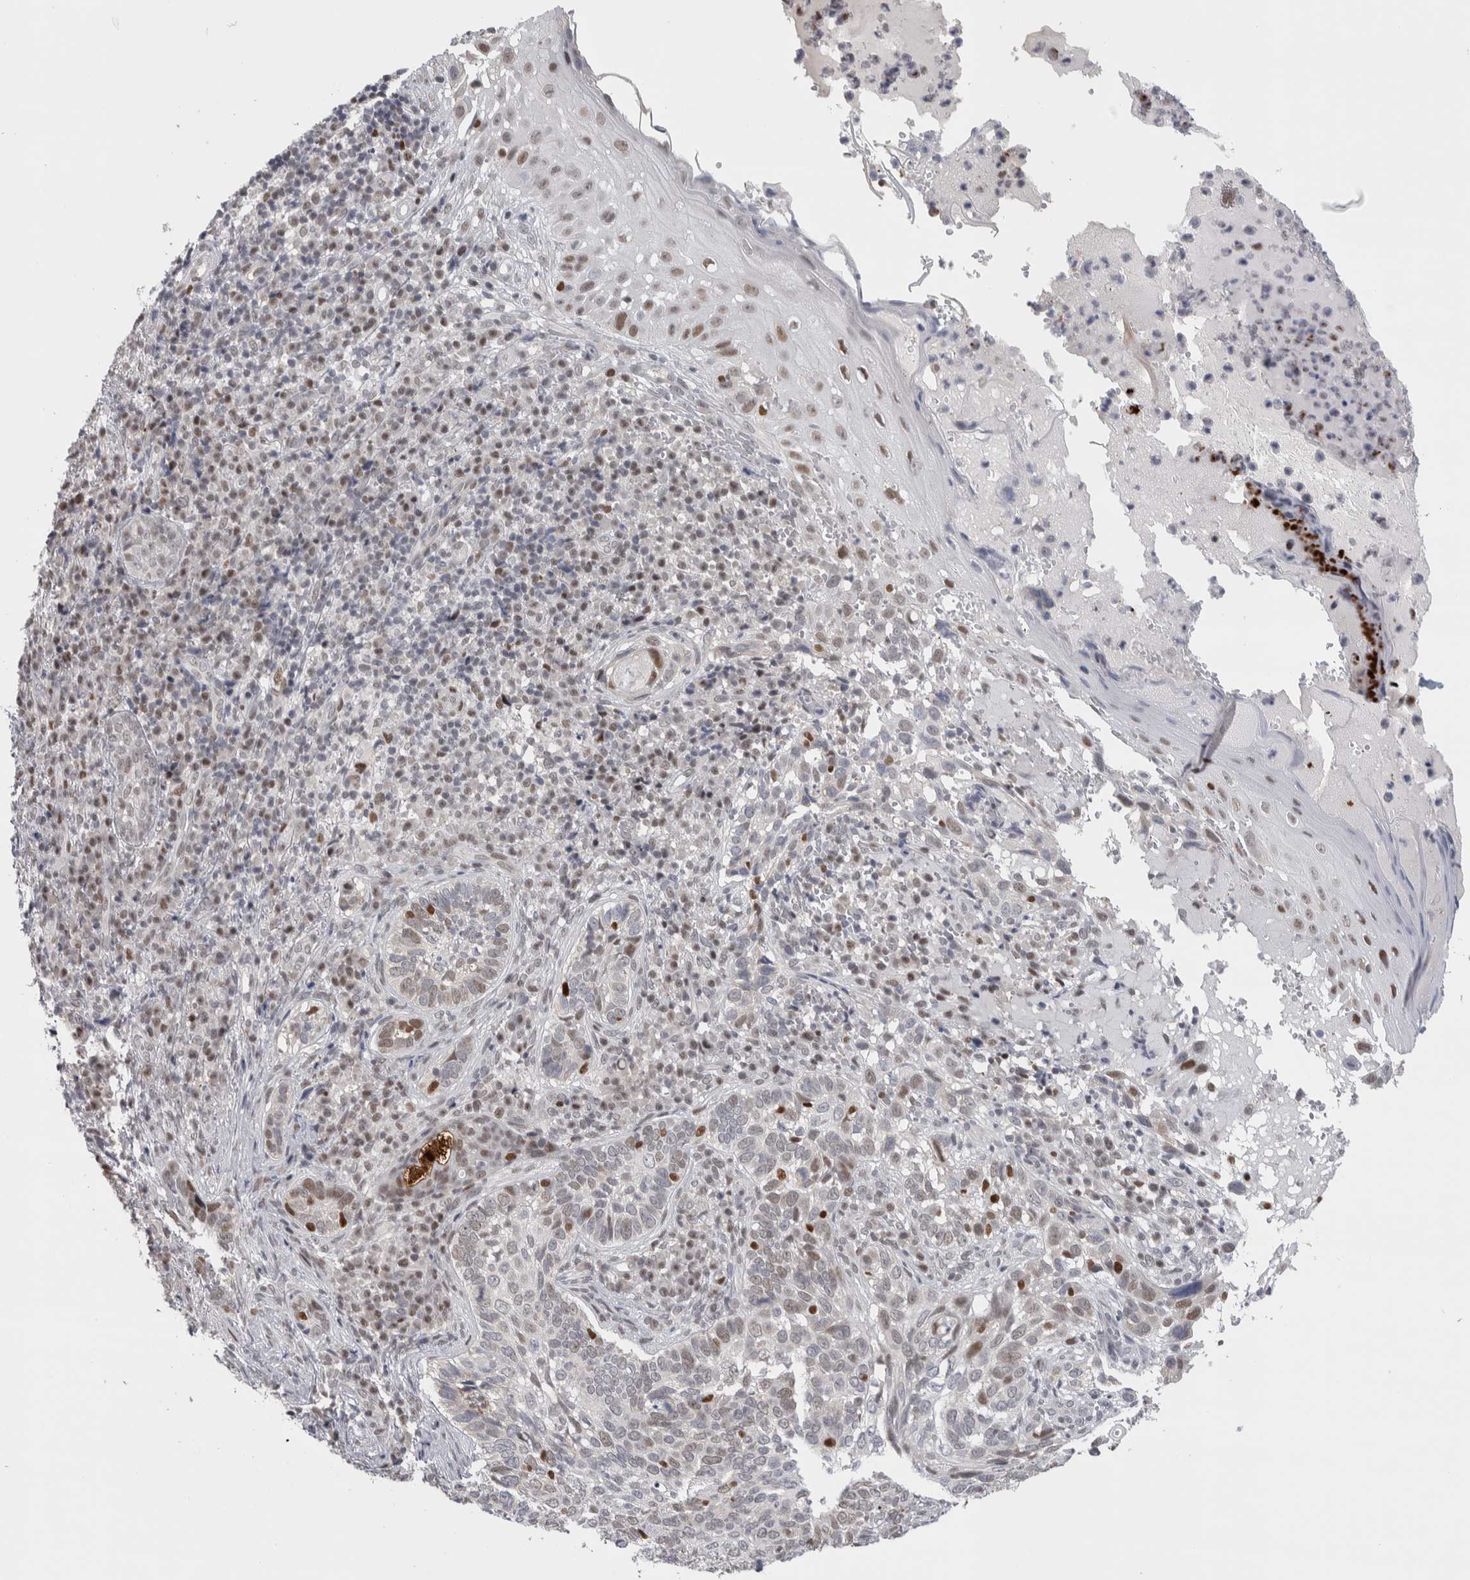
{"staining": {"intensity": "weak", "quantity": "<25%", "location": "nuclear"}, "tissue": "skin cancer", "cell_type": "Tumor cells", "image_type": "cancer", "snomed": [{"axis": "morphology", "description": "Basal cell carcinoma"}, {"axis": "topography", "description": "Skin"}], "caption": "Immunohistochemistry of skin cancer shows no expression in tumor cells.", "gene": "HEXIM2", "patient": {"sex": "female", "age": 89}}